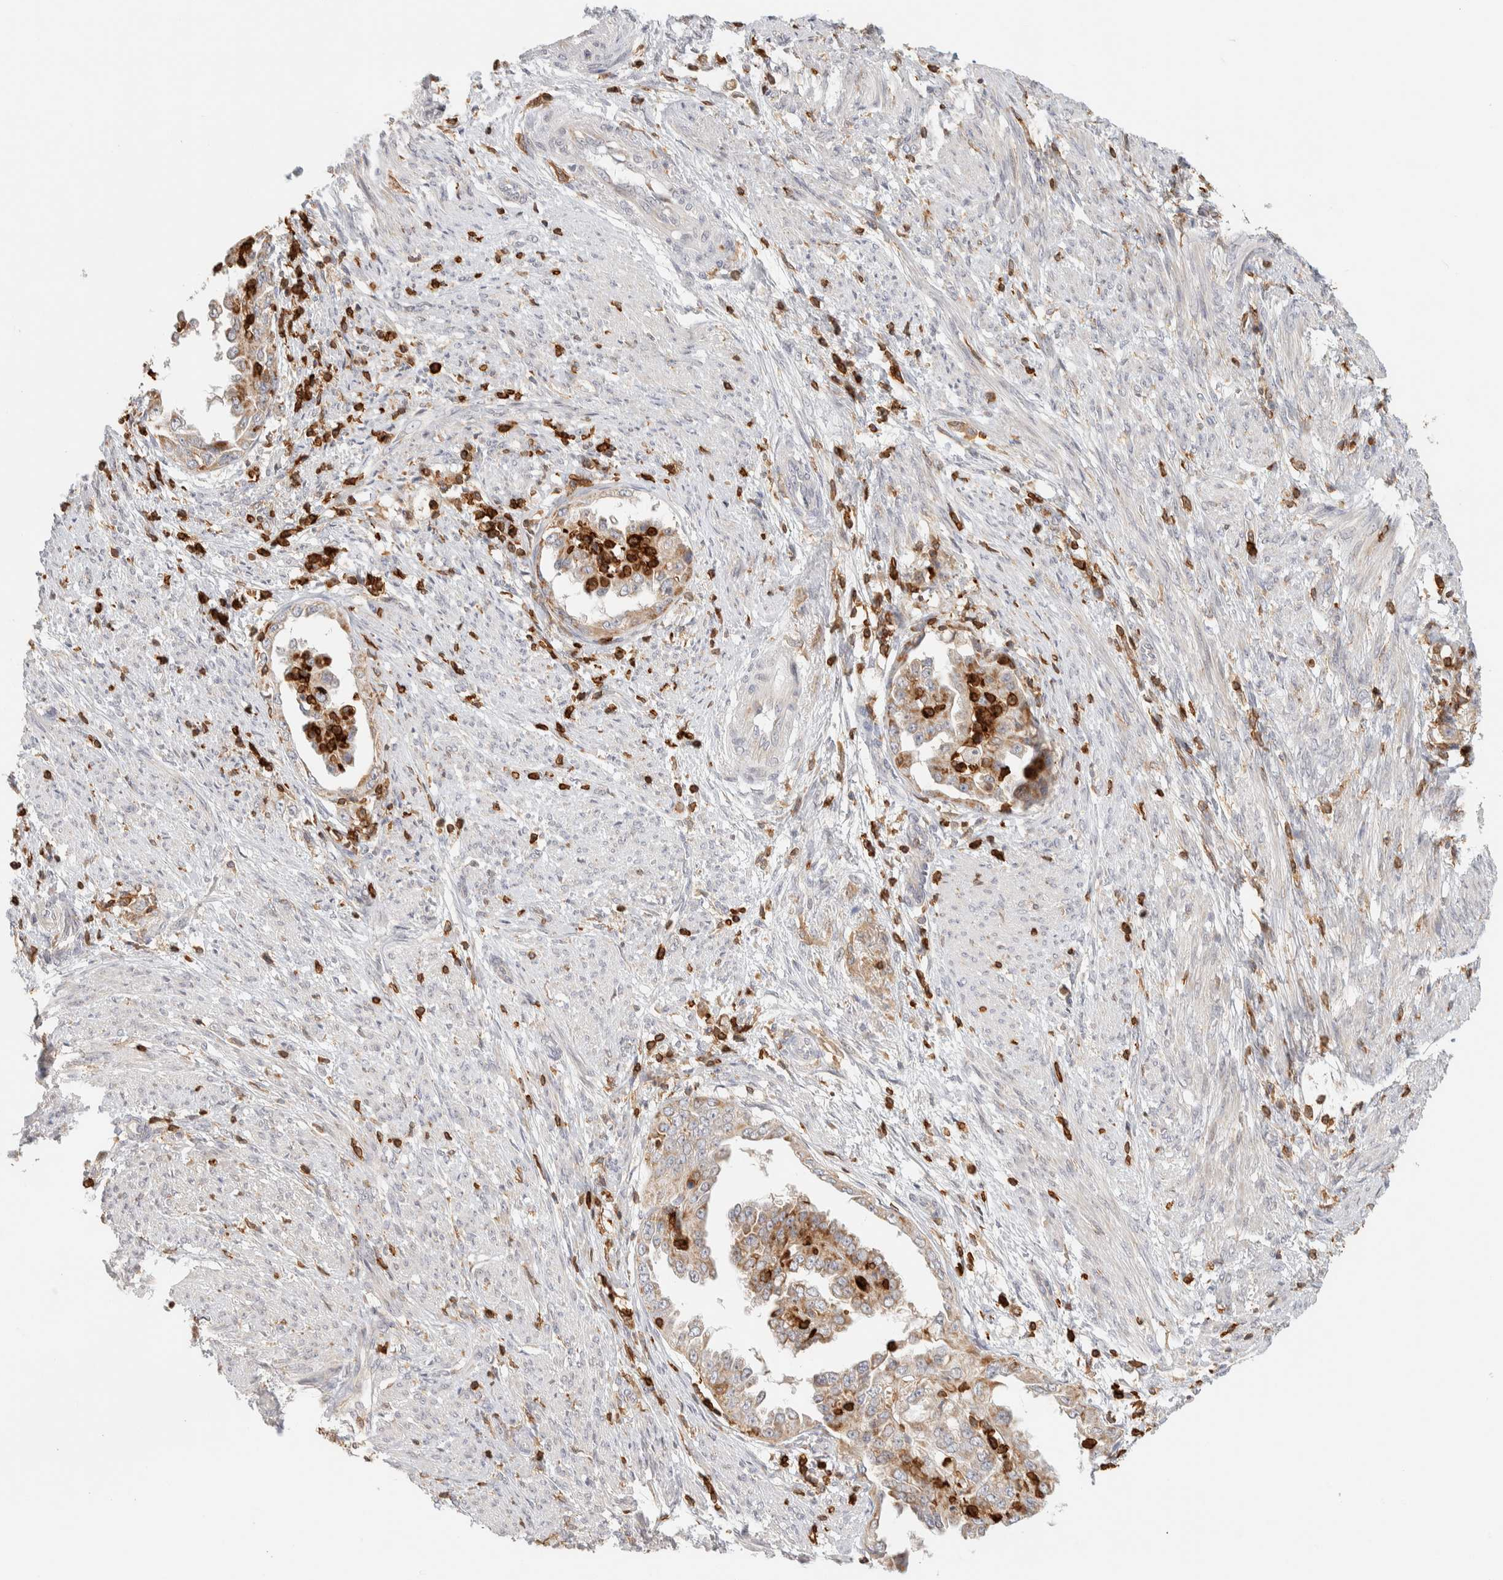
{"staining": {"intensity": "weak", "quantity": ">75%", "location": "cytoplasmic/membranous"}, "tissue": "endometrial cancer", "cell_type": "Tumor cells", "image_type": "cancer", "snomed": [{"axis": "morphology", "description": "Adenocarcinoma, NOS"}, {"axis": "topography", "description": "Endometrium"}], "caption": "DAB immunohistochemical staining of adenocarcinoma (endometrial) displays weak cytoplasmic/membranous protein expression in about >75% of tumor cells.", "gene": "RUNDC1", "patient": {"sex": "female", "age": 85}}